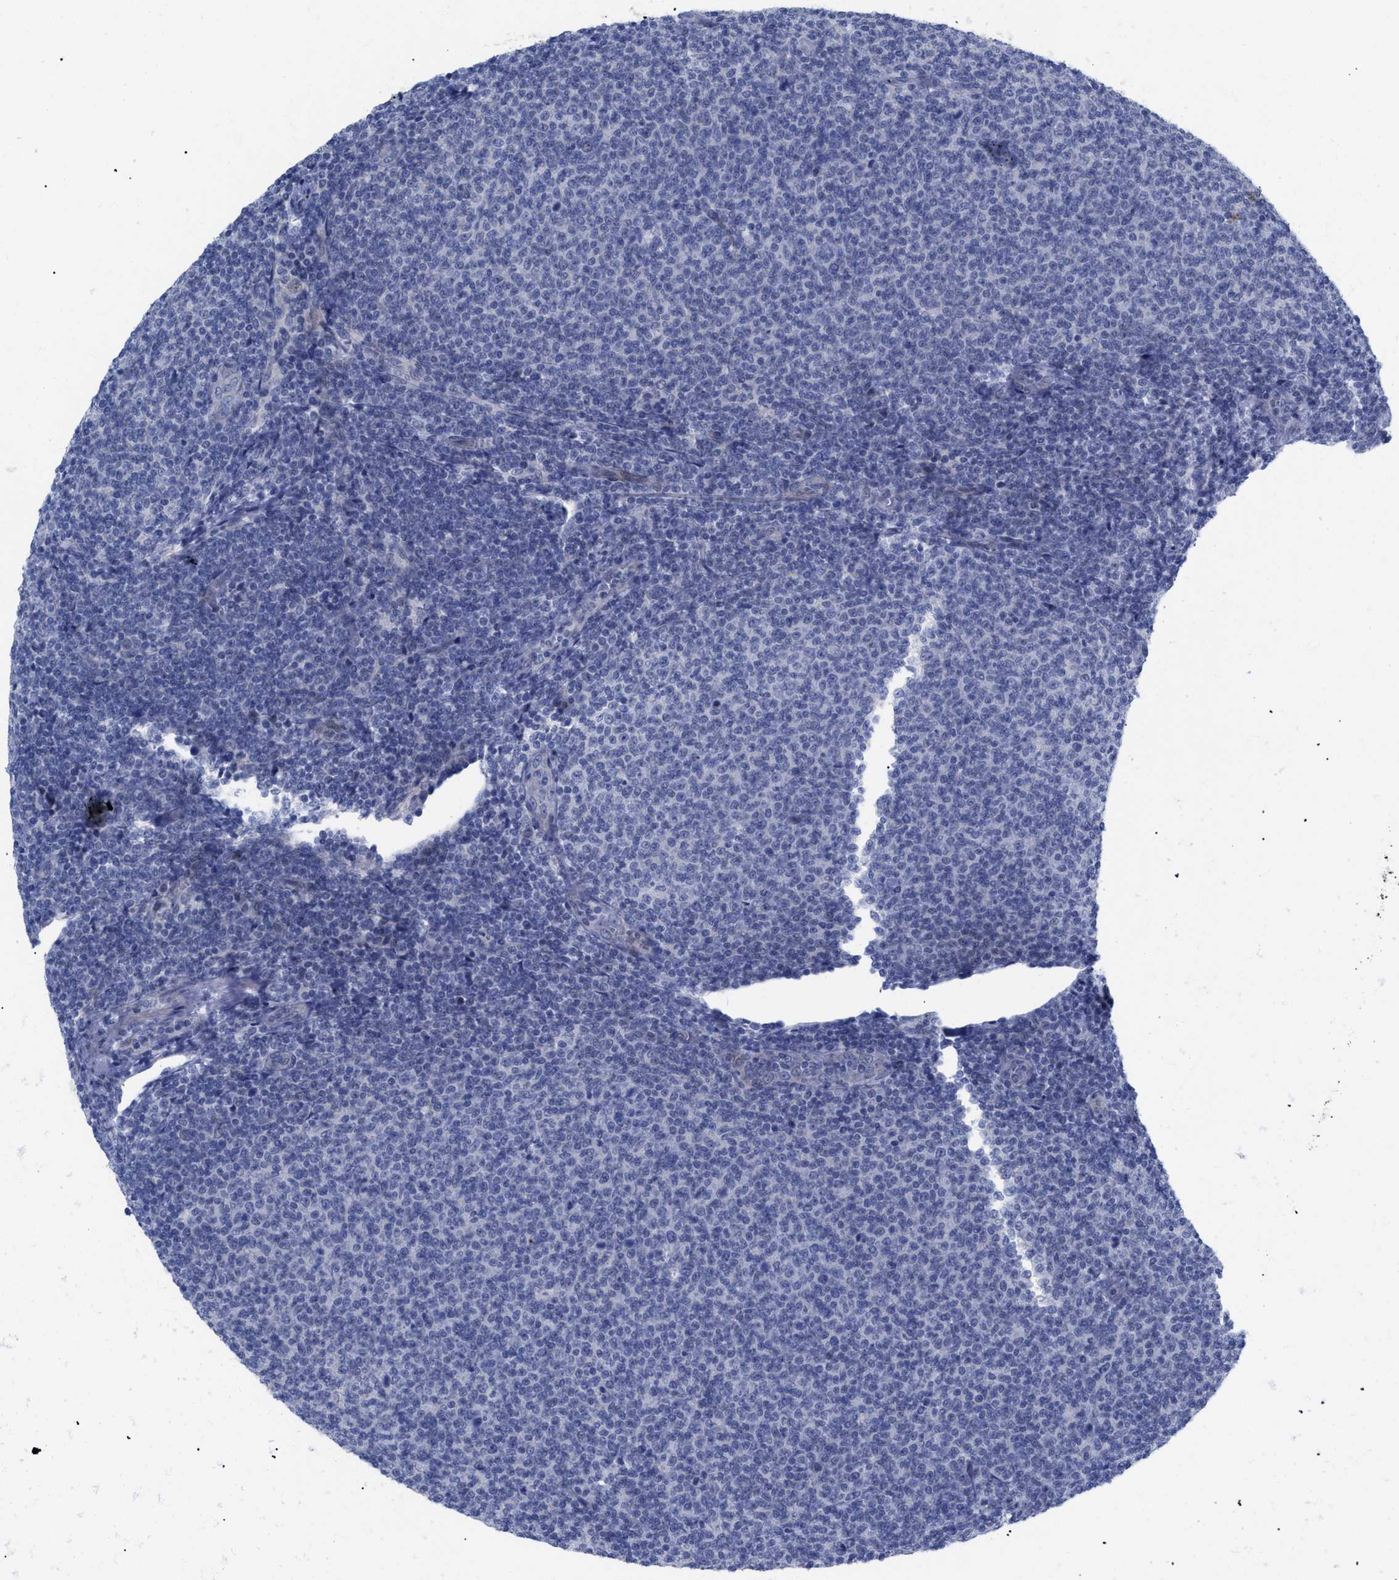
{"staining": {"intensity": "negative", "quantity": "none", "location": "none"}, "tissue": "lymphoma", "cell_type": "Tumor cells", "image_type": "cancer", "snomed": [{"axis": "morphology", "description": "Malignant lymphoma, non-Hodgkin's type, Low grade"}, {"axis": "topography", "description": "Lymph node"}], "caption": "Tumor cells show no significant positivity in lymphoma. (Stains: DAB IHC with hematoxylin counter stain, Microscopy: brightfield microscopy at high magnification).", "gene": "CAV3", "patient": {"sex": "male", "age": 66}}